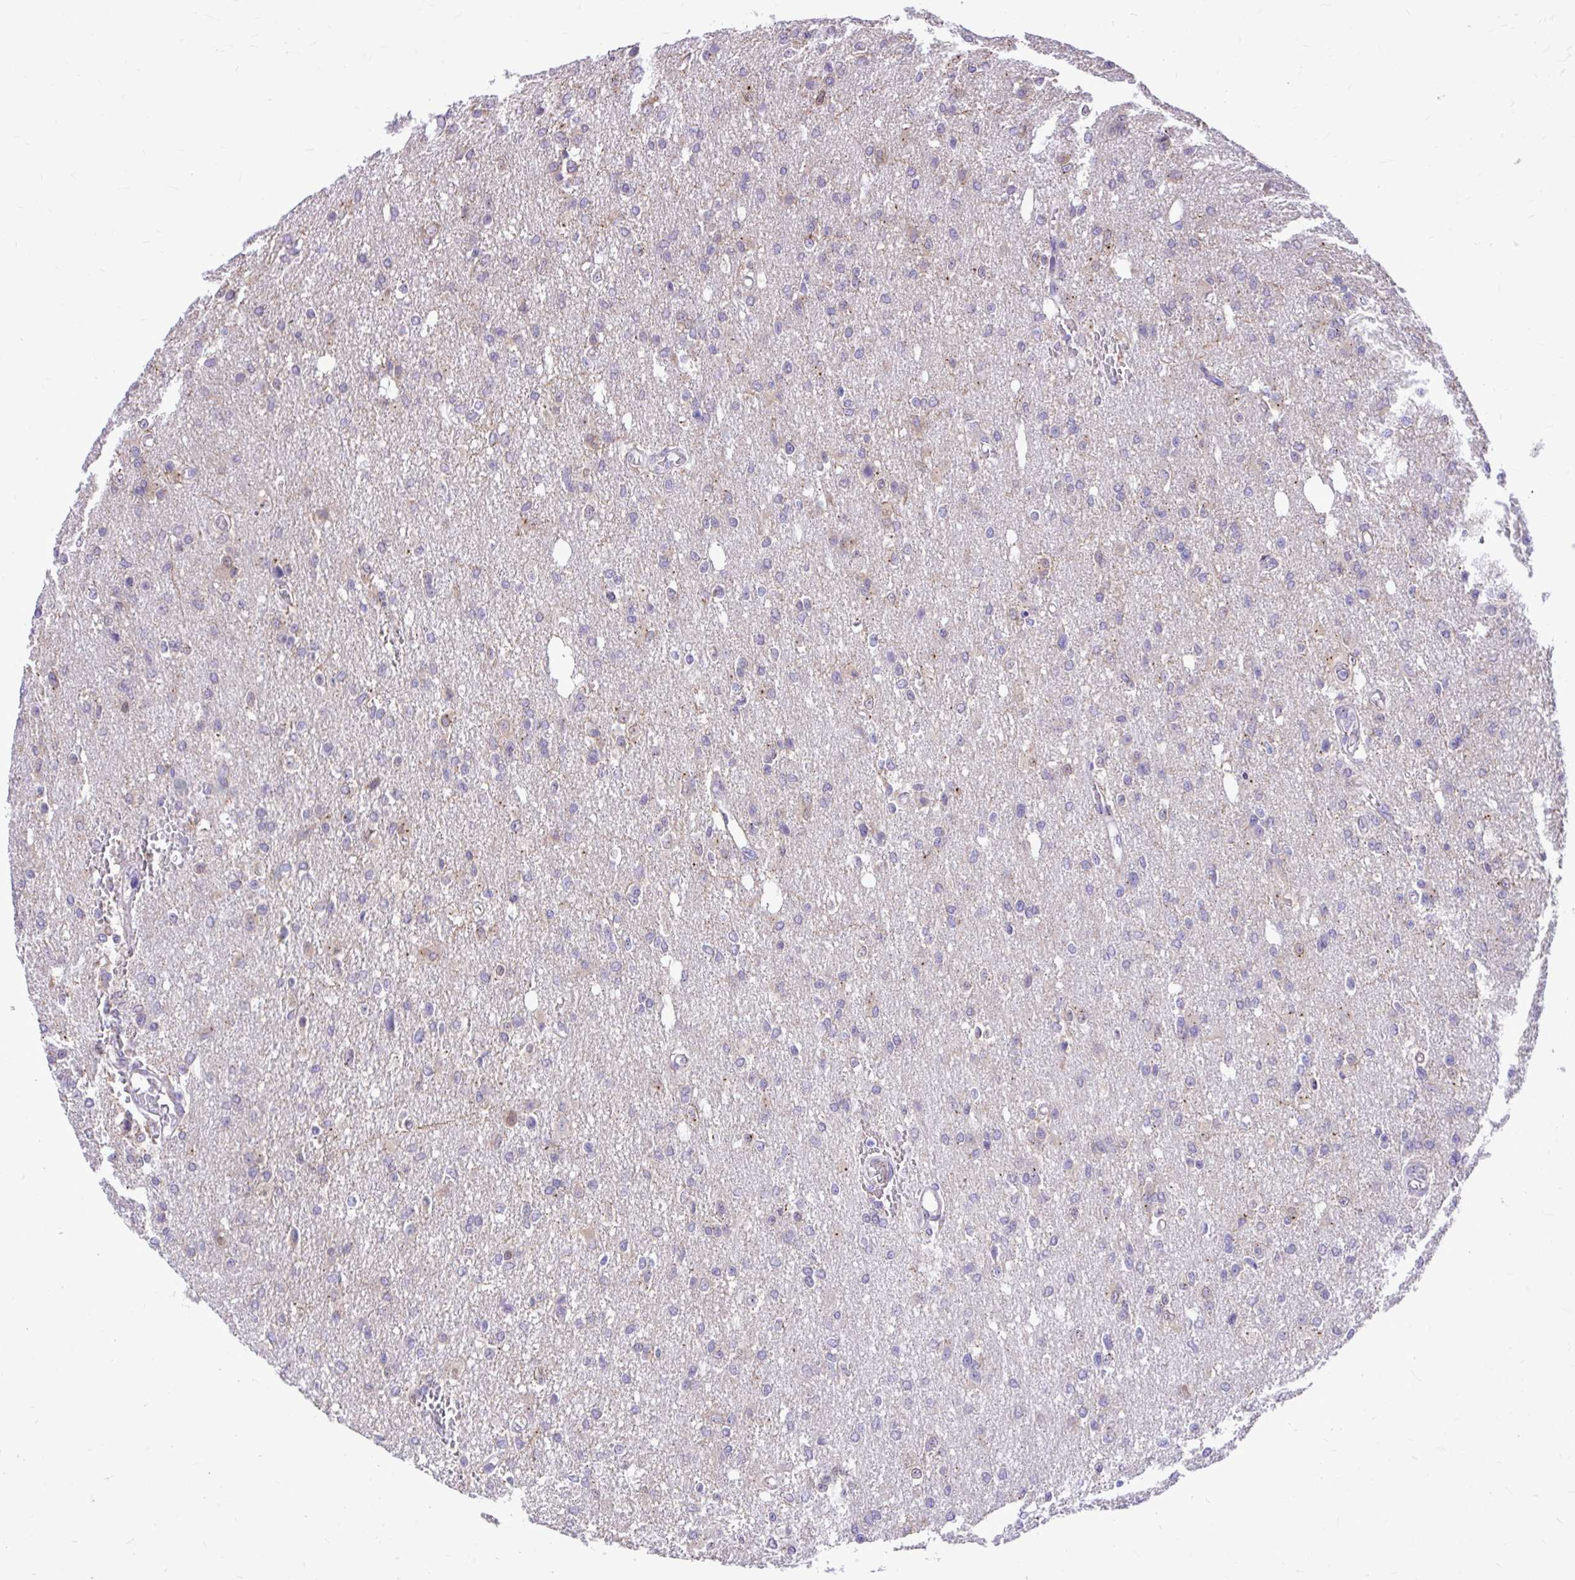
{"staining": {"intensity": "negative", "quantity": "none", "location": "none"}, "tissue": "glioma", "cell_type": "Tumor cells", "image_type": "cancer", "snomed": [{"axis": "morphology", "description": "Glioma, malignant, Low grade"}, {"axis": "topography", "description": "Brain"}], "caption": "Tumor cells show no significant protein positivity in malignant glioma (low-grade).", "gene": "CEACAM18", "patient": {"sex": "male", "age": 26}}